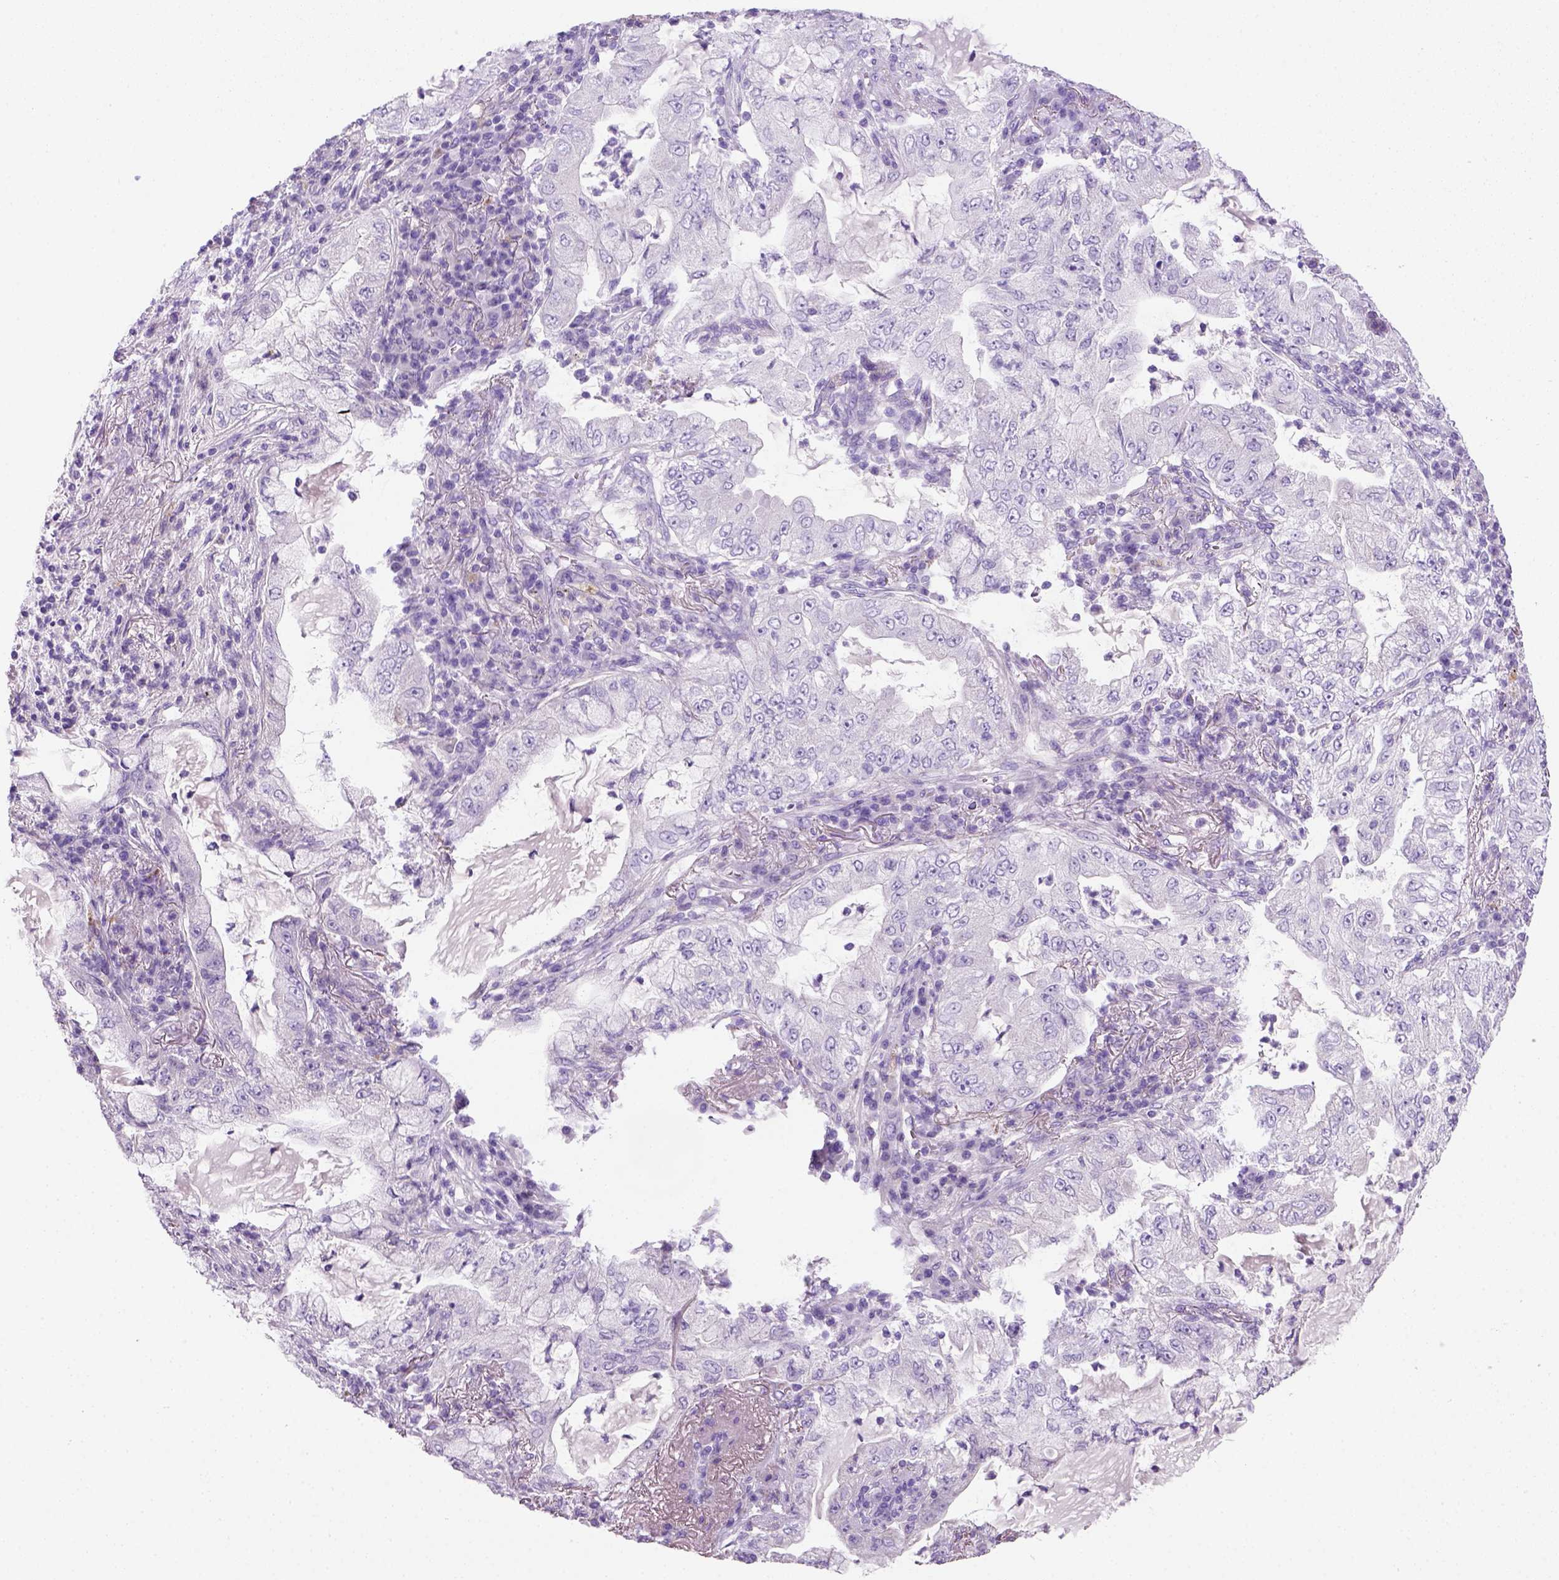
{"staining": {"intensity": "negative", "quantity": "none", "location": "none"}, "tissue": "lung cancer", "cell_type": "Tumor cells", "image_type": "cancer", "snomed": [{"axis": "morphology", "description": "Adenocarcinoma, NOS"}, {"axis": "topography", "description": "Lung"}], "caption": "DAB (3,3'-diaminobenzidine) immunohistochemical staining of human lung adenocarcinoma displays no significant staining in tumor cells.", "gene": "KRT71", "patient": {"sex": "female", "age": 73}}